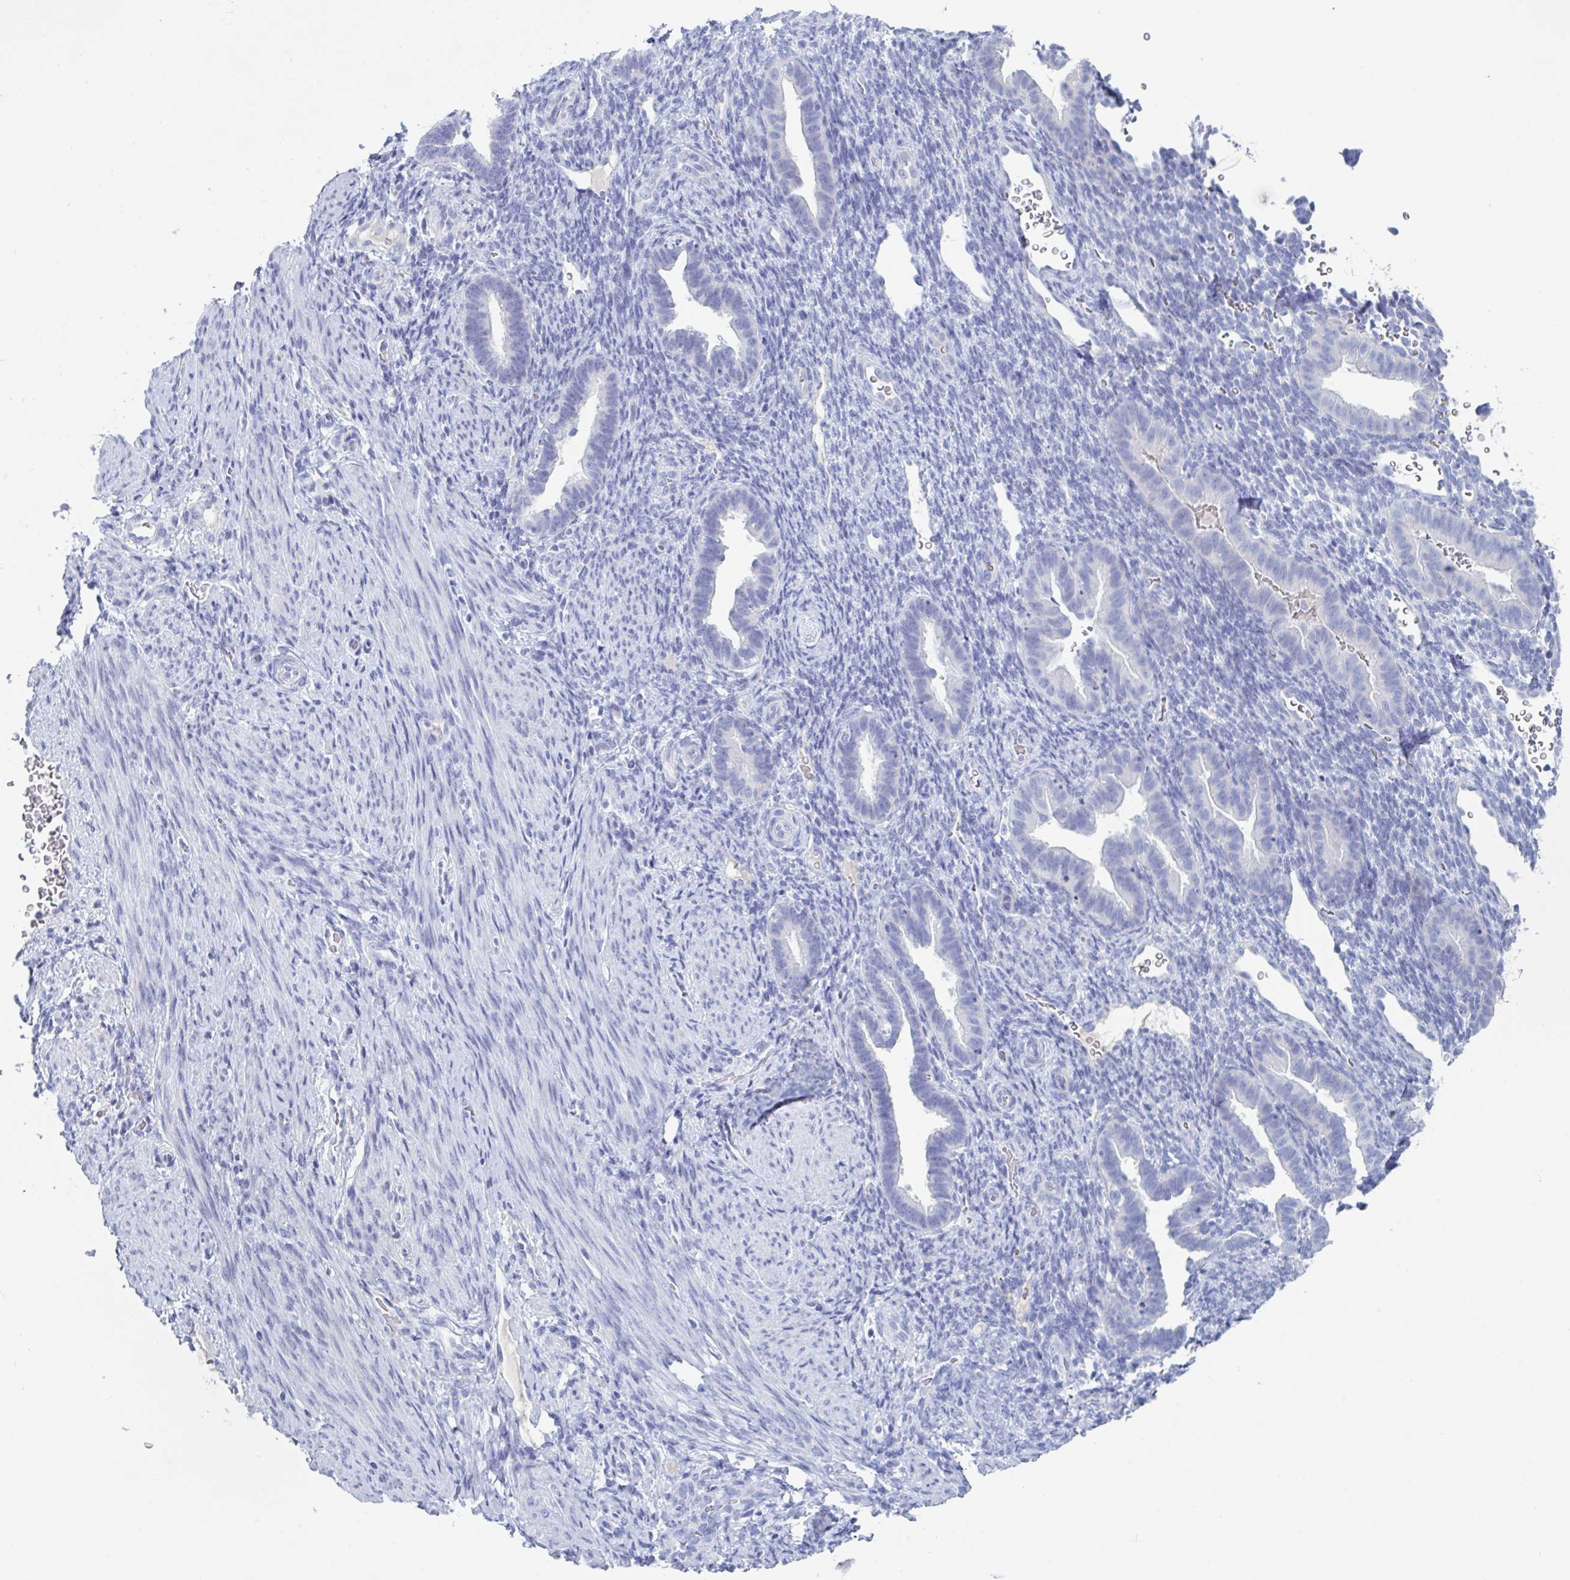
{"staining": {"intensity": "negative", "quantity": "none", "location": "none"}, "tissue": "endometrium", "cell_type": "Cells in endometrial stroma", "image_type": "normal", "snomed": [{"axis": "morphology", "description": "Normal tissue, NOS"}, {"axis": "topography", "description": "Endometrium"}], "caption": "DAB (3,3'-diaminobenzidine) immunohistochemical staining of normal endometrium reveals no significant positivity in cells in endometrial stroma.", "gene": "DPEP3", "patient": {"sex": "female", "age": 34}}